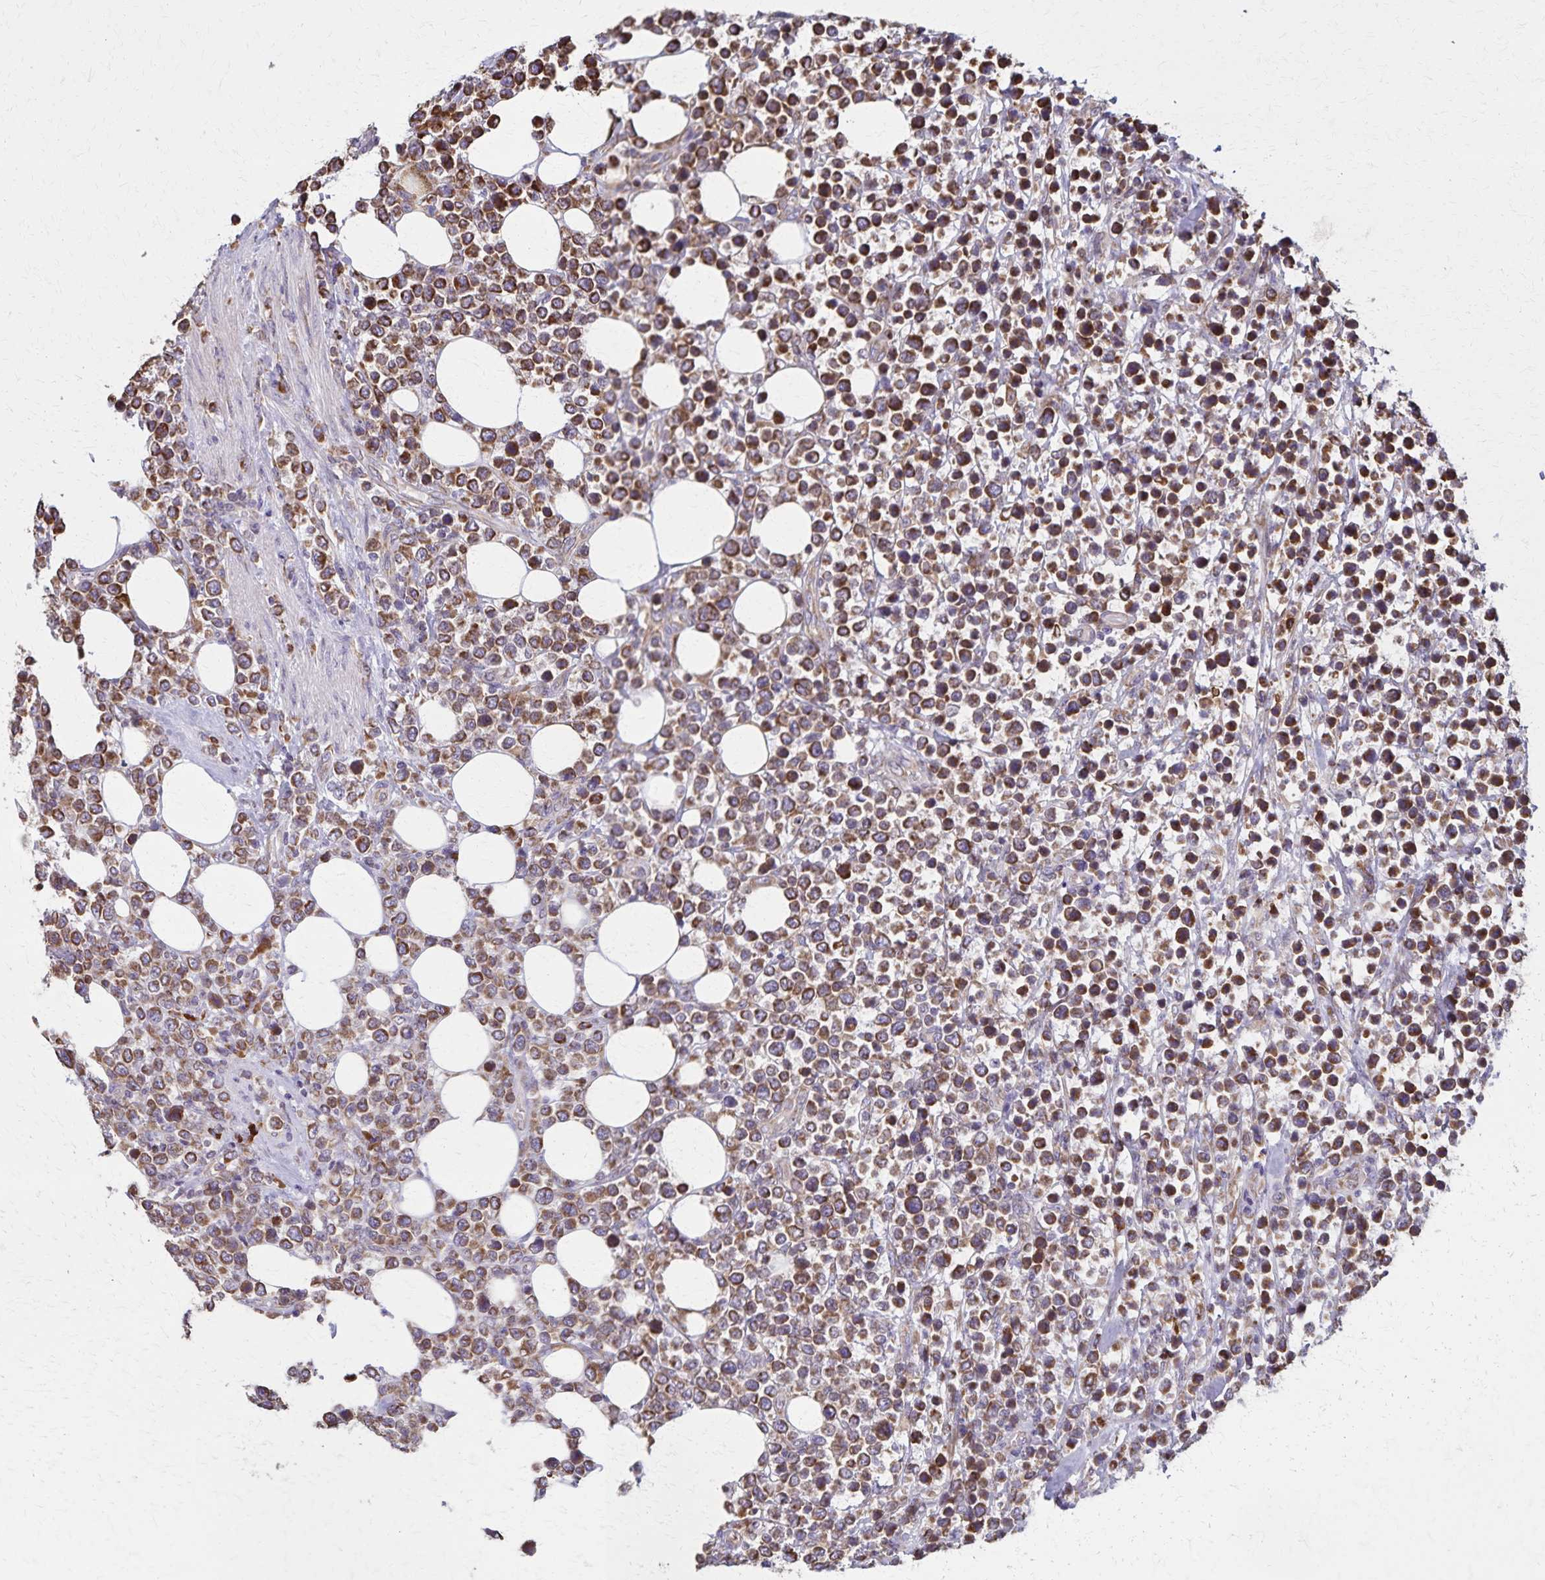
{"staining": {"intensity": "moderate", "quantity": ">75%", "location": "cytoplasmic/membranous"}, "tissue": "lymphoma", "cell_type": "Tumor cells", "image_type": "cancer", "snomed": [{"axis": "morphology", "description": "Malignant lymphoma, non-Hodgkin's type, High grade"}, {"axis": "topography", "description": "Soft tissue"}], "caption": "Protein staining of lymphoma tissue reveals moderate cytoplasmic/membranous expression in about >75% of tumor cells.", "gene": "RNF10", "patient": {"sex": "female", "age": 56}}